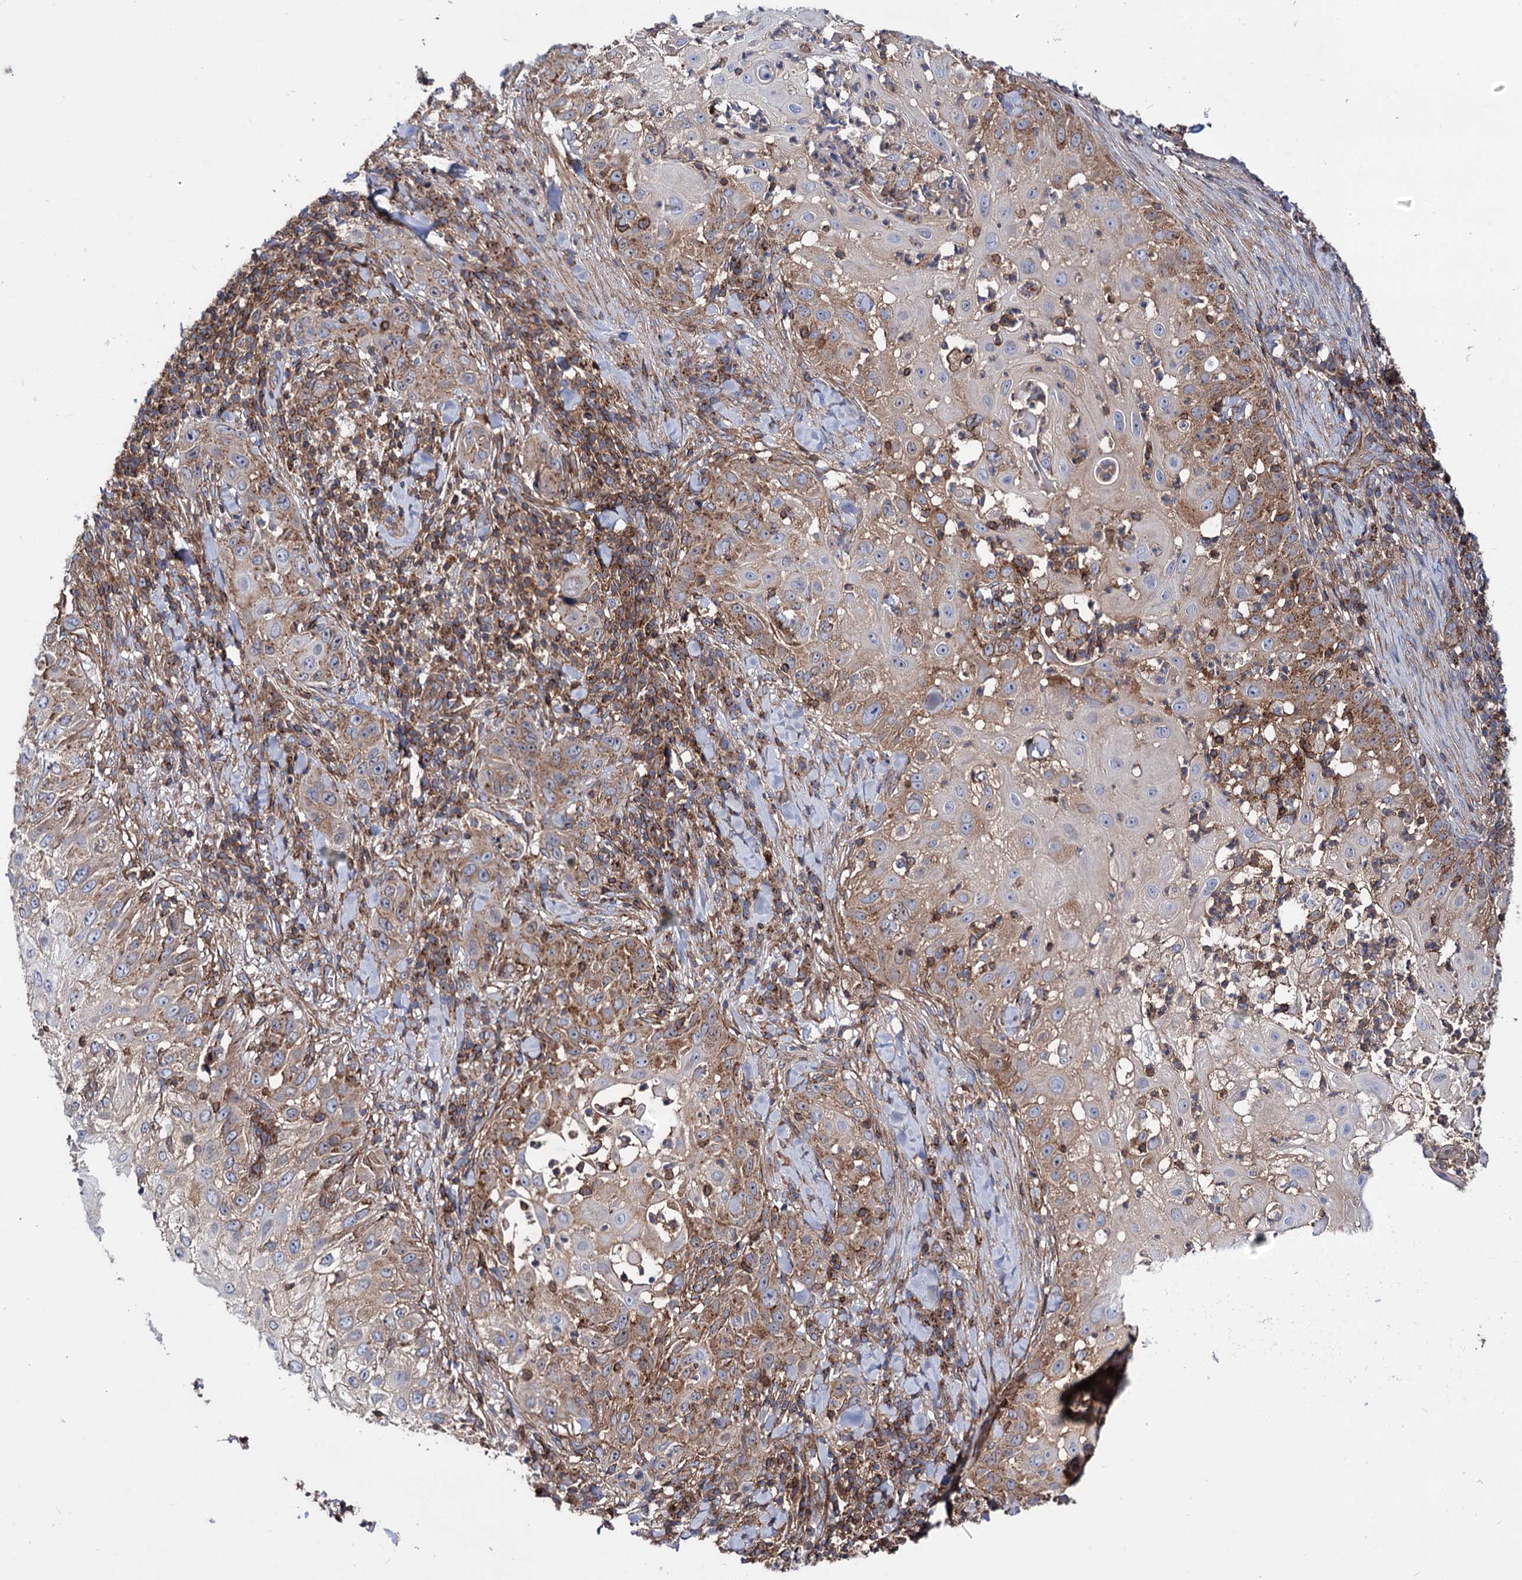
{"staining": {"intensity": "weak", "quantity": "25%-75%", "location": "cytoplasmic/membranous"}, "tissue": "skin cancer", "cell_type": "Tumor cells", "image_type": "cancer", "snomed": [{"axis": "morphology", "description": "Squamous cell carcinoma, NOS"}, {"axis": "topography", "description": "Skin"}], "caption": "Skin squamous cell carcinoma was stained to show a protein in brown. There is low levels of weak cytoplasmic/membranous staining in about 25%-75% of tumor cells.", "gene": "DEF6", "patient": {"sex": "female", "age": 44}}